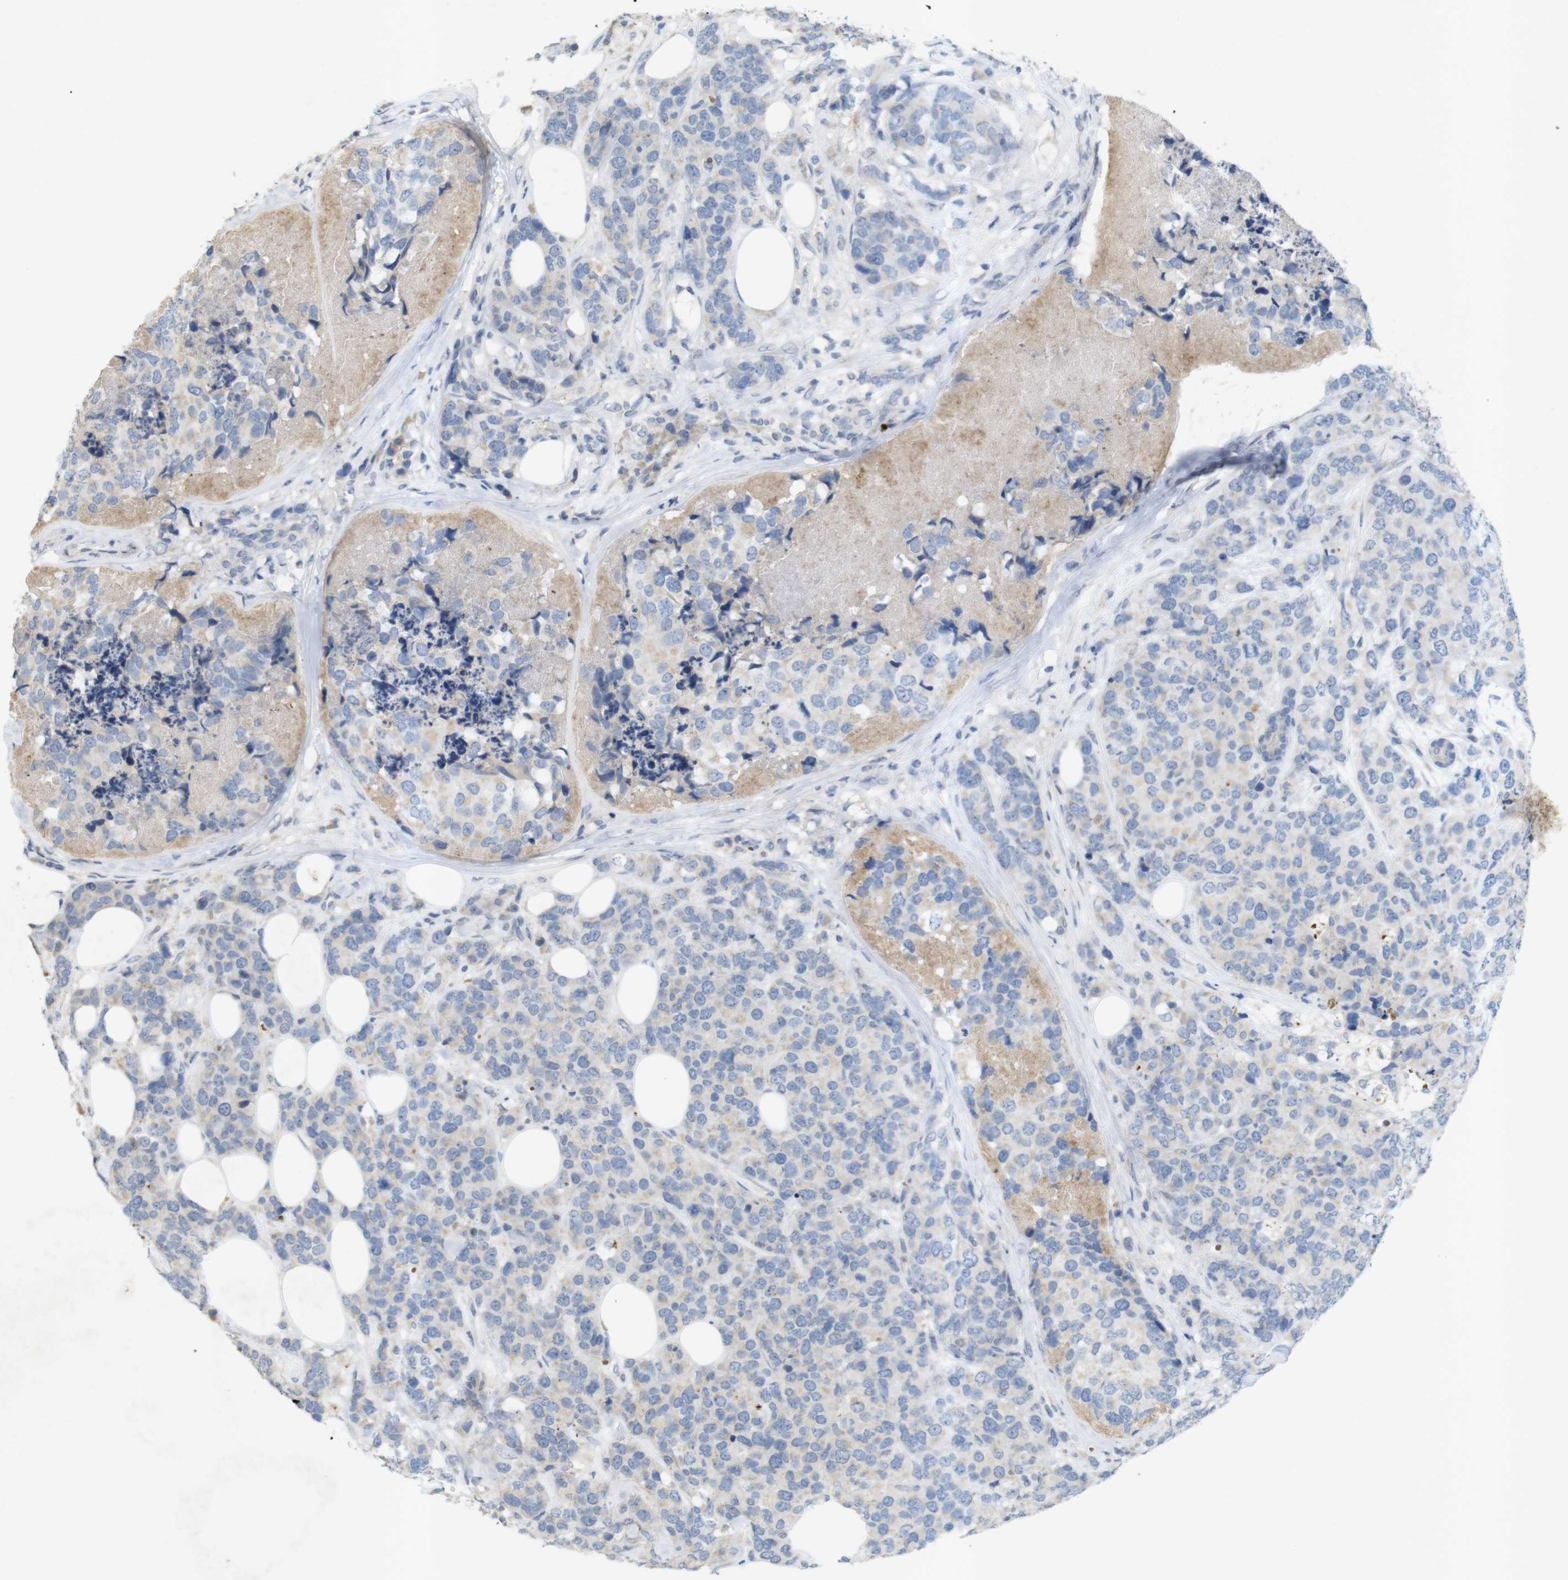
{"staining": {"intensity": "negative", "quantity": "none", "location": "none"}, "tissue": "breast cancer", "cell_type": "Tumor cells", "image_type": "cancer", "snomed": [{"axis": "morphology", "description": "Lobular carcinoma"}, {"axis": "topography", "description": "Breast"}], "caption": "Immunohistochemistry (IHC) micrograph of human lobular carcinoma (breast) stained for a protein (brown), which exhibits no positivity in tumor cells.", "gene": "TSPAN14", "patient": {"sex": "female", "age": 59}}